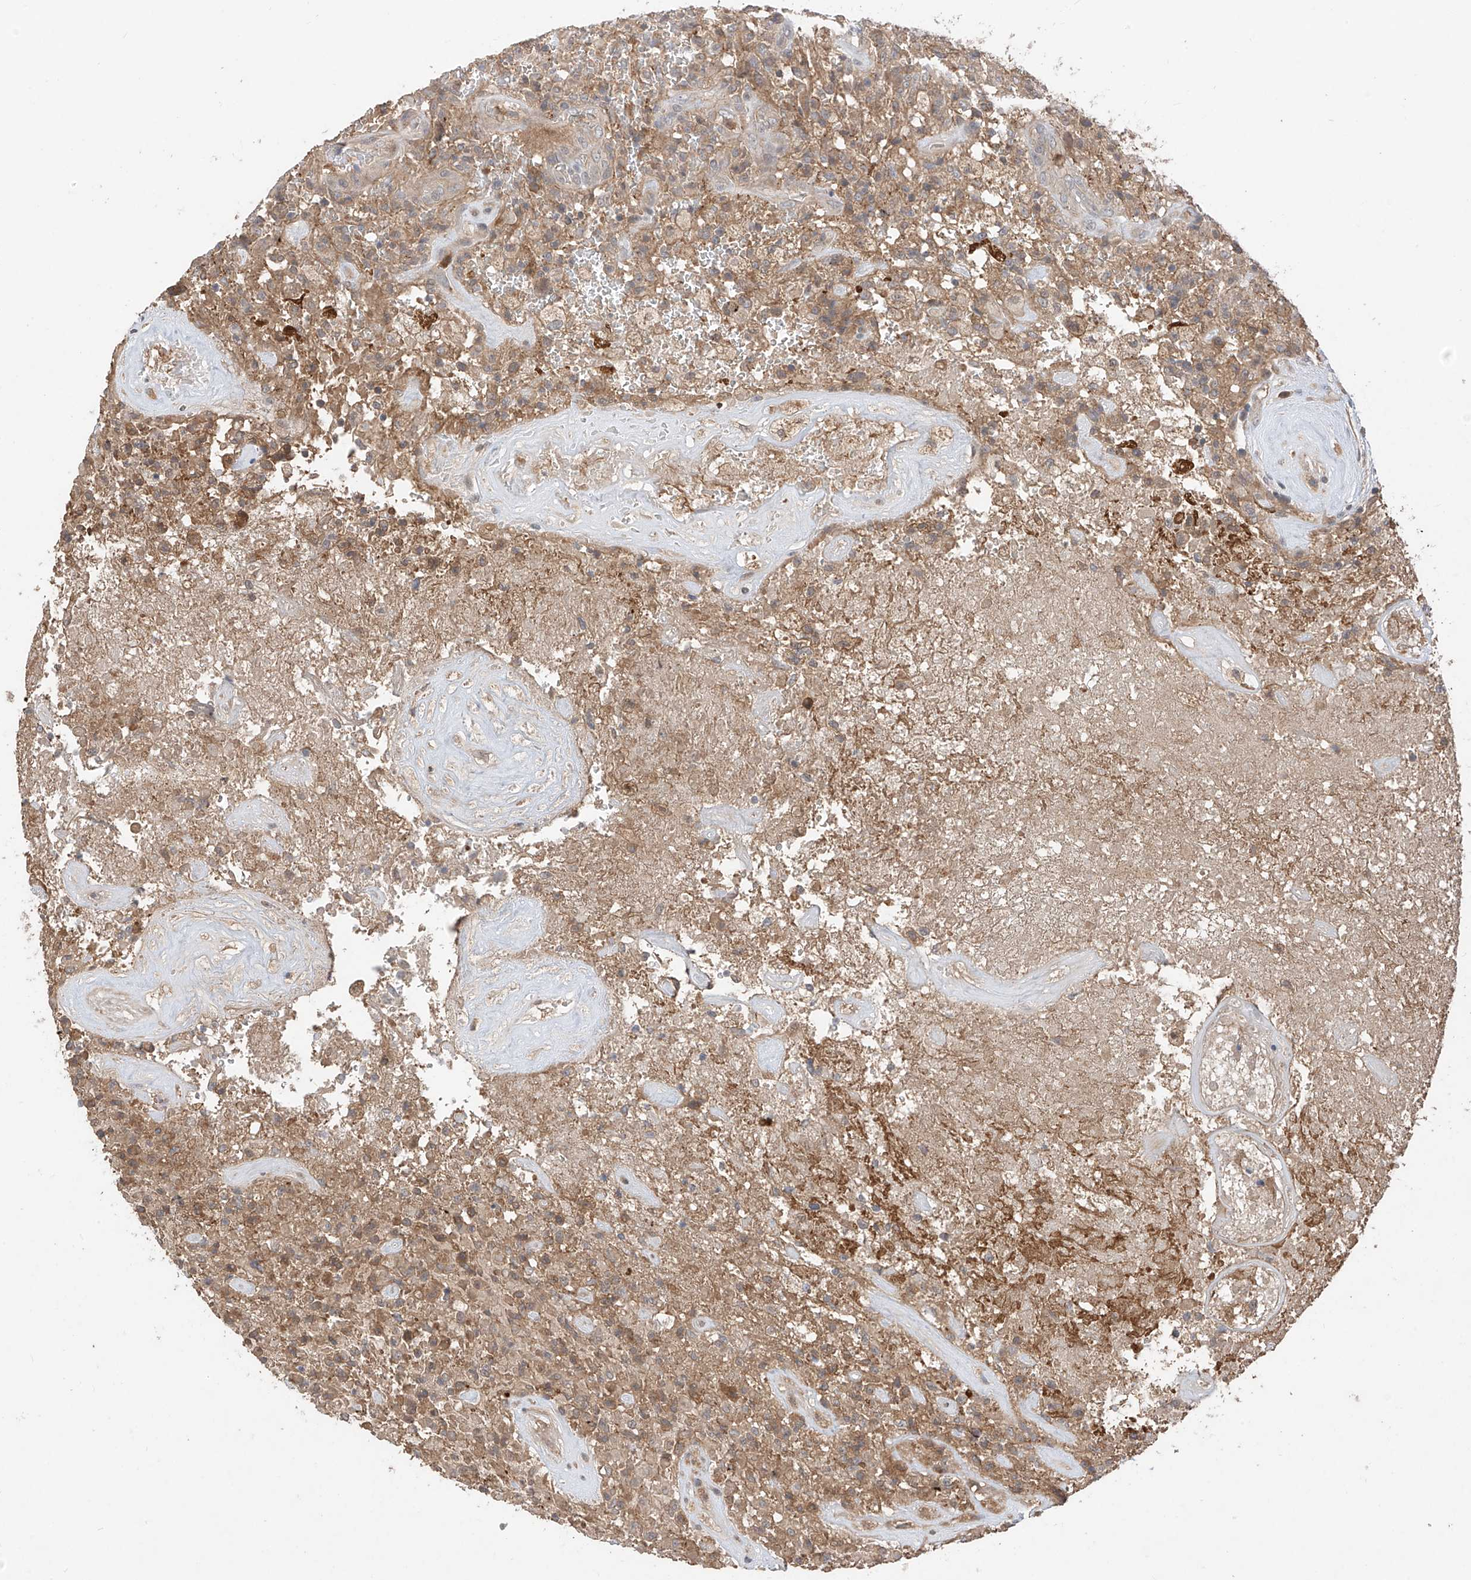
{"staining": {"intensity": "moderate", "quantity": "<25%", "location": "cytoplasmic/membranous"}, "tissue": "glioma", "cell_type": "Tumor cells", "image_type": "cancer", "snomed": [{"axis": "morphology", "description": "Glioma, malignant, High grade"}, {"axis": "topography", "description": "Brain"}], "caption": "Protein analysis of glioma tissue shows moderate cytoplasmic/membranous expression in approximately <25% of tumor cells.", "gene": "CACNA2D4", "patient": {"sex": "female", "age": 57}}